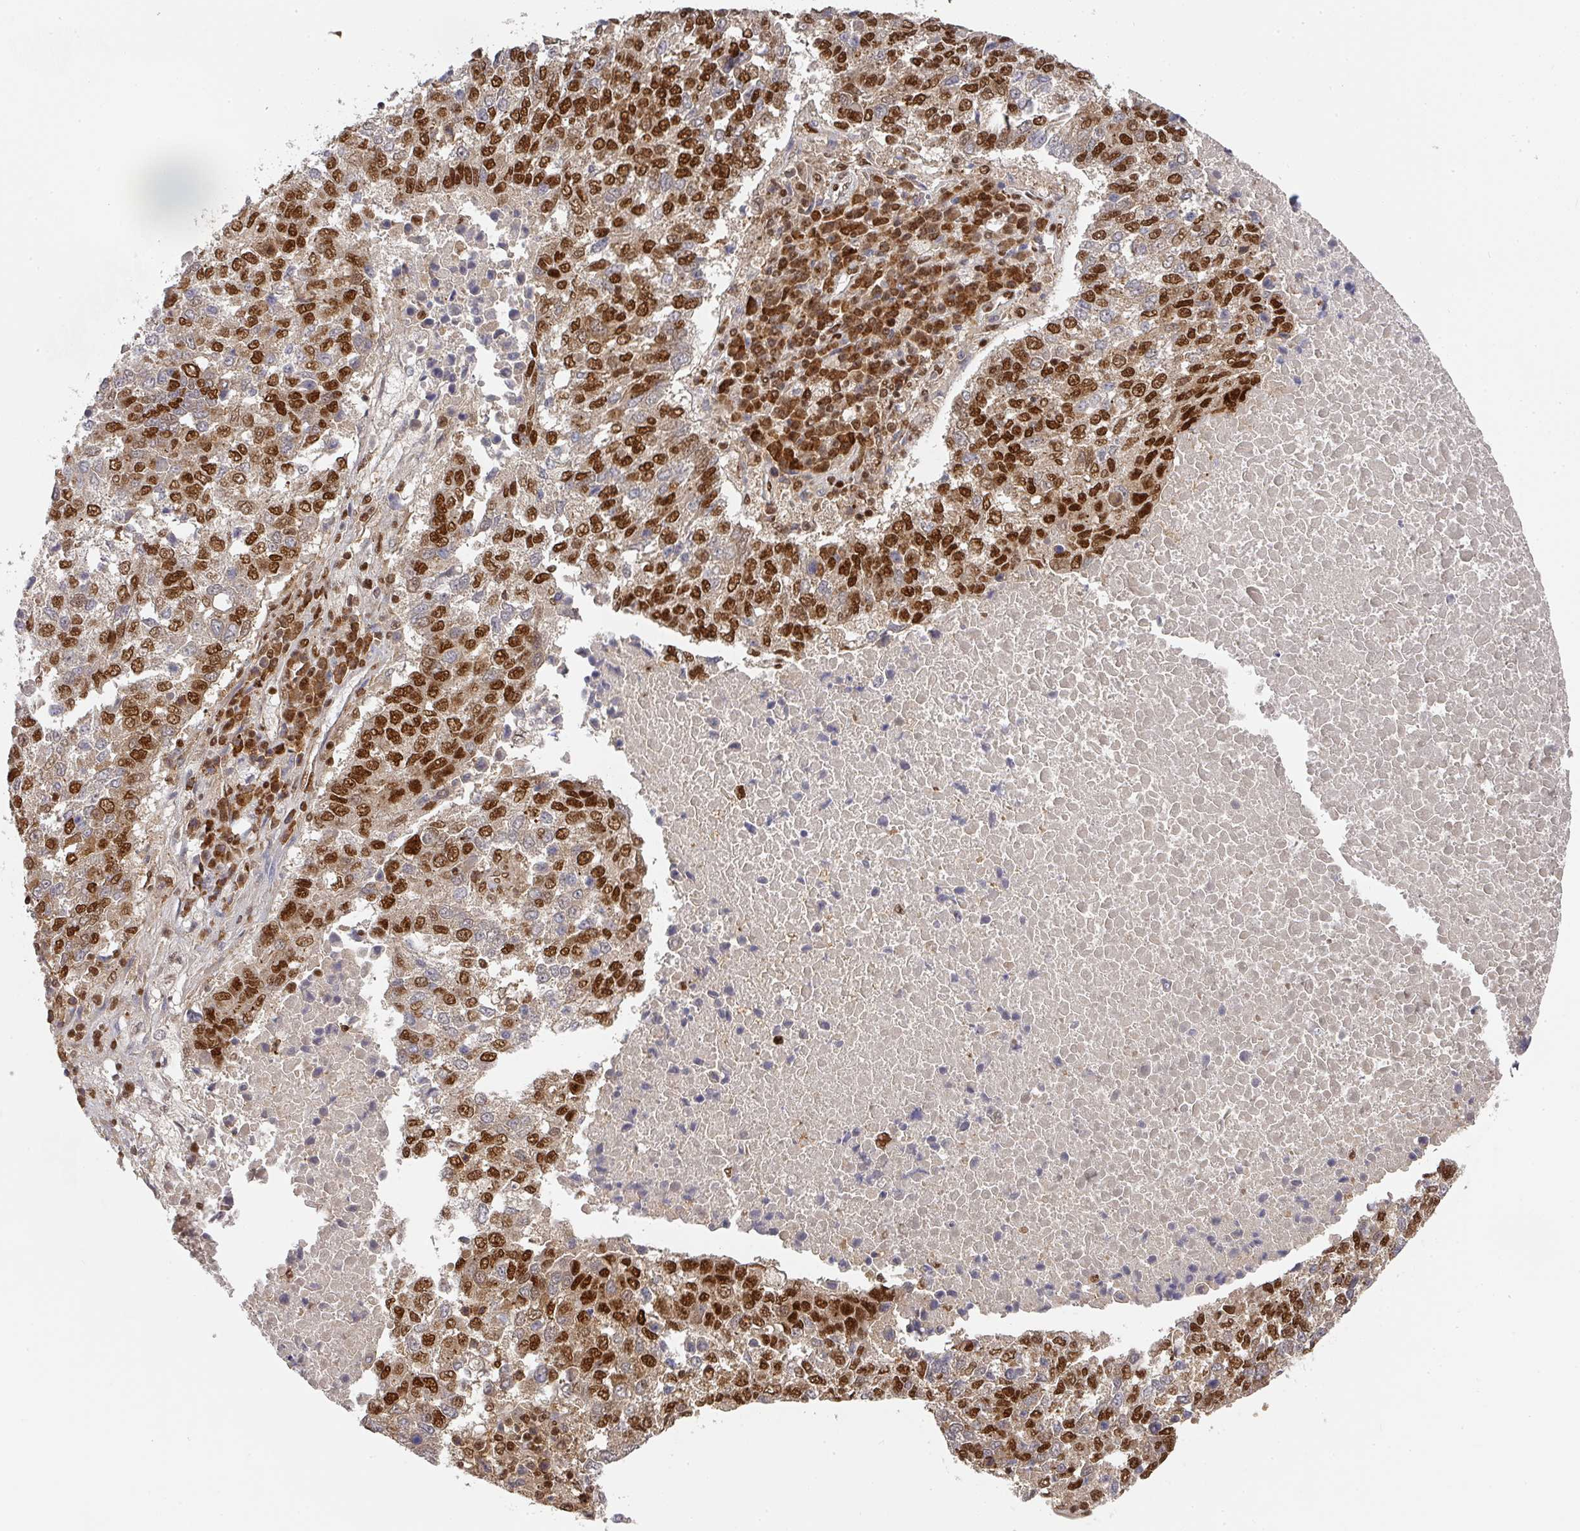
{"staining": {"intensity": "strong", "quantity": "25%-75%", "location": "nuclear"}, "tissue": "lung cancer", "cell_type": "Tumor cells", "image_type": "cancer", "snomed": [{"axis": "morphology", "description": "Squamous cell carcinoma, NOS"}, {"axis": "topography", "description": "Lung"}], "caption": "Lung cancer (squamous cell carcinoma) was stained to show a protein in brown. There is high levels of strong nuclear expression in about 25%-75% of tumor cells.", "gene": "DIDO1", "patient": {"sex": "male", "age": 73}}